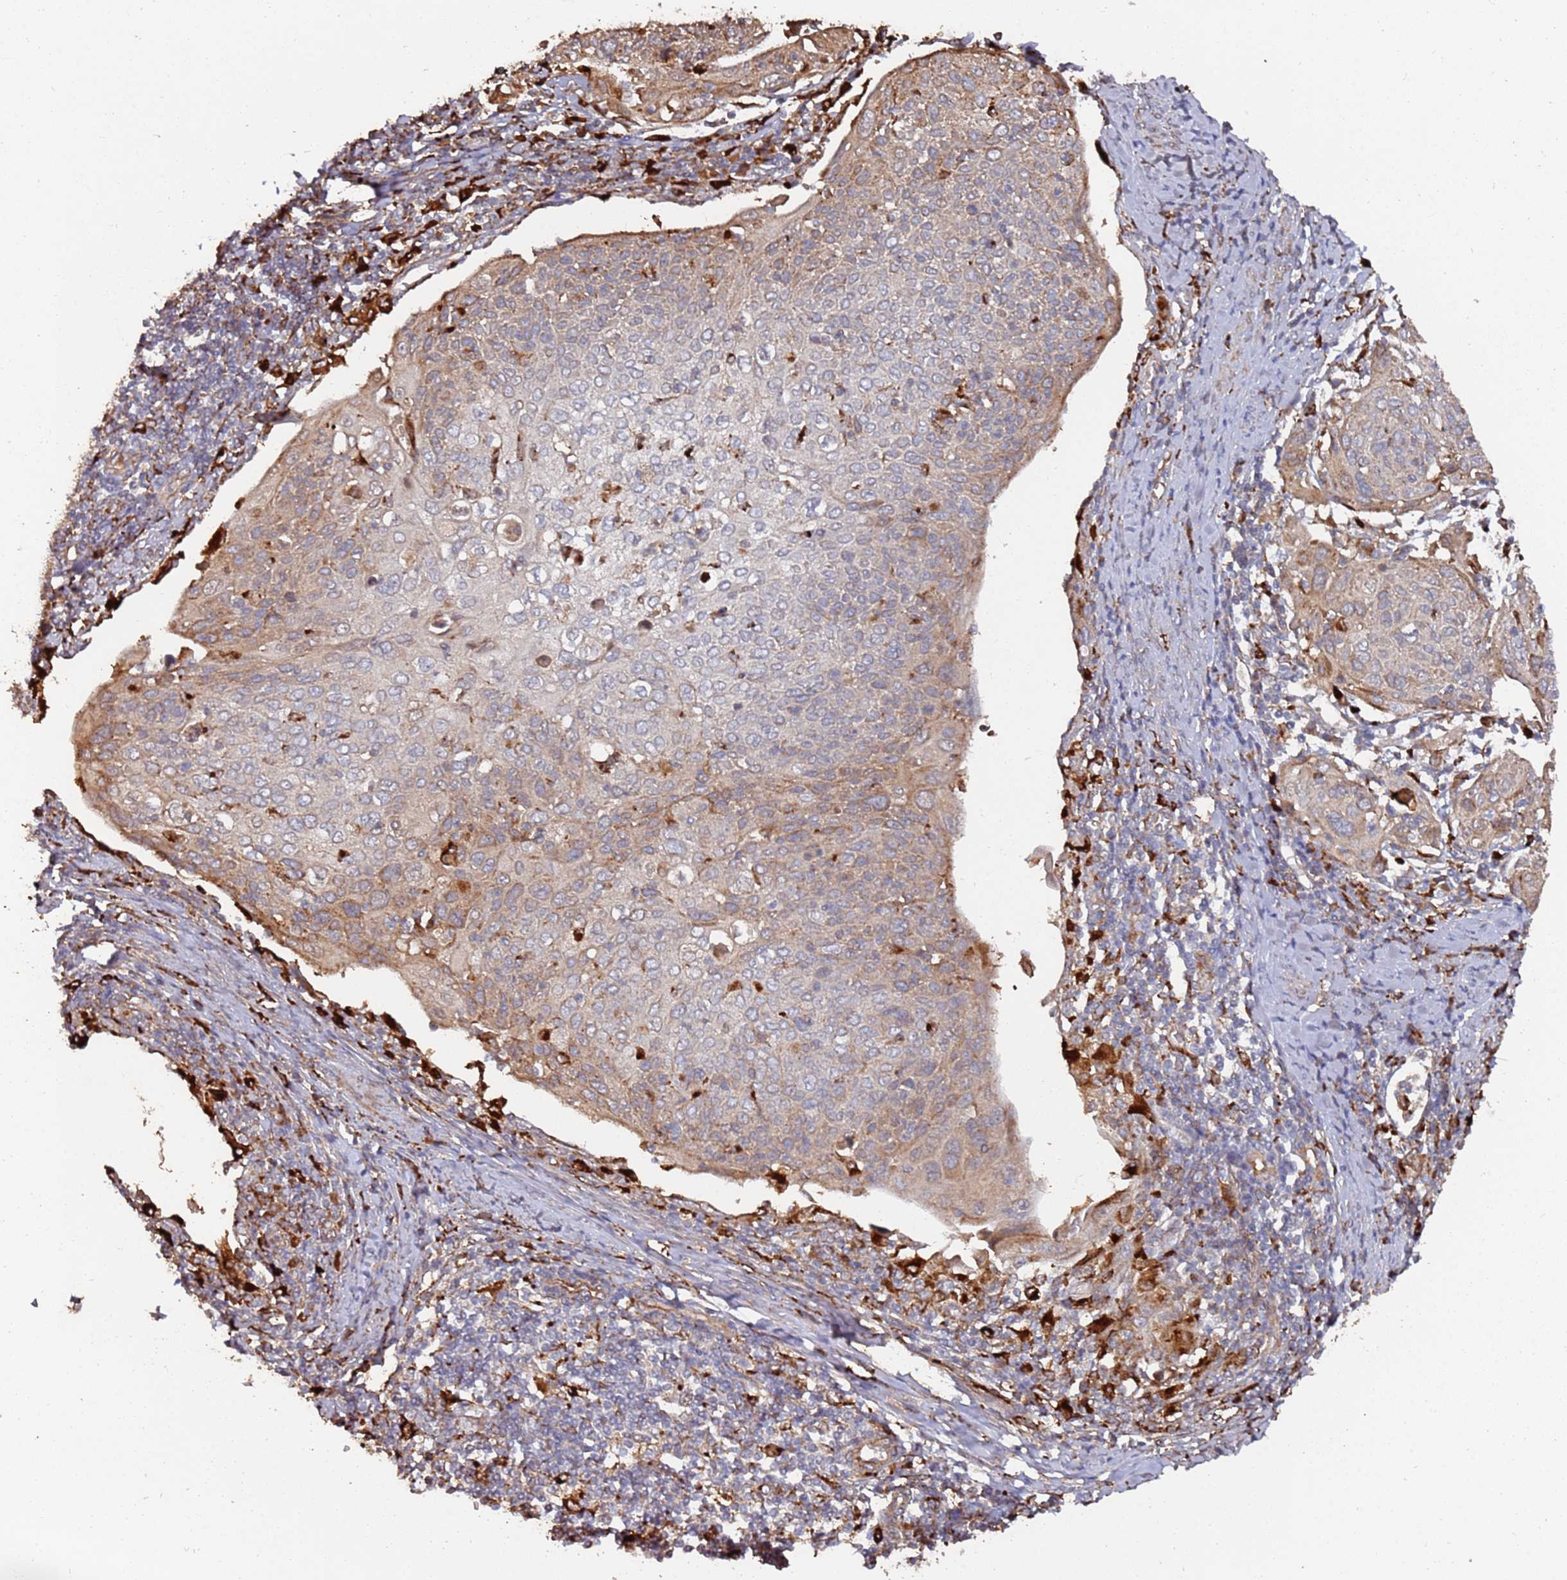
{"staining": {"intensity": "moderate", "quantity": "25%-75%", "location": "cytoplasmic/membranous"}, "tissue": "cervical cancer", "cell_type": "Tumor cells", "image_type": "cancer", "snomed": [{"axis": "morphology", "description": "Squamous cell carcinoma, NOS"}, {"axis": "topography", "description": "Cervix"}], "caption": "Immunohistochemical staining of cervical cancer (squamous cell carcinoma) reveals moderate cytoplasmic/membranous protein positivity in approximately 25%-75% of tumor cells.", "gene": "LACC1", "patient": {"sex": "female", "age": 67}}